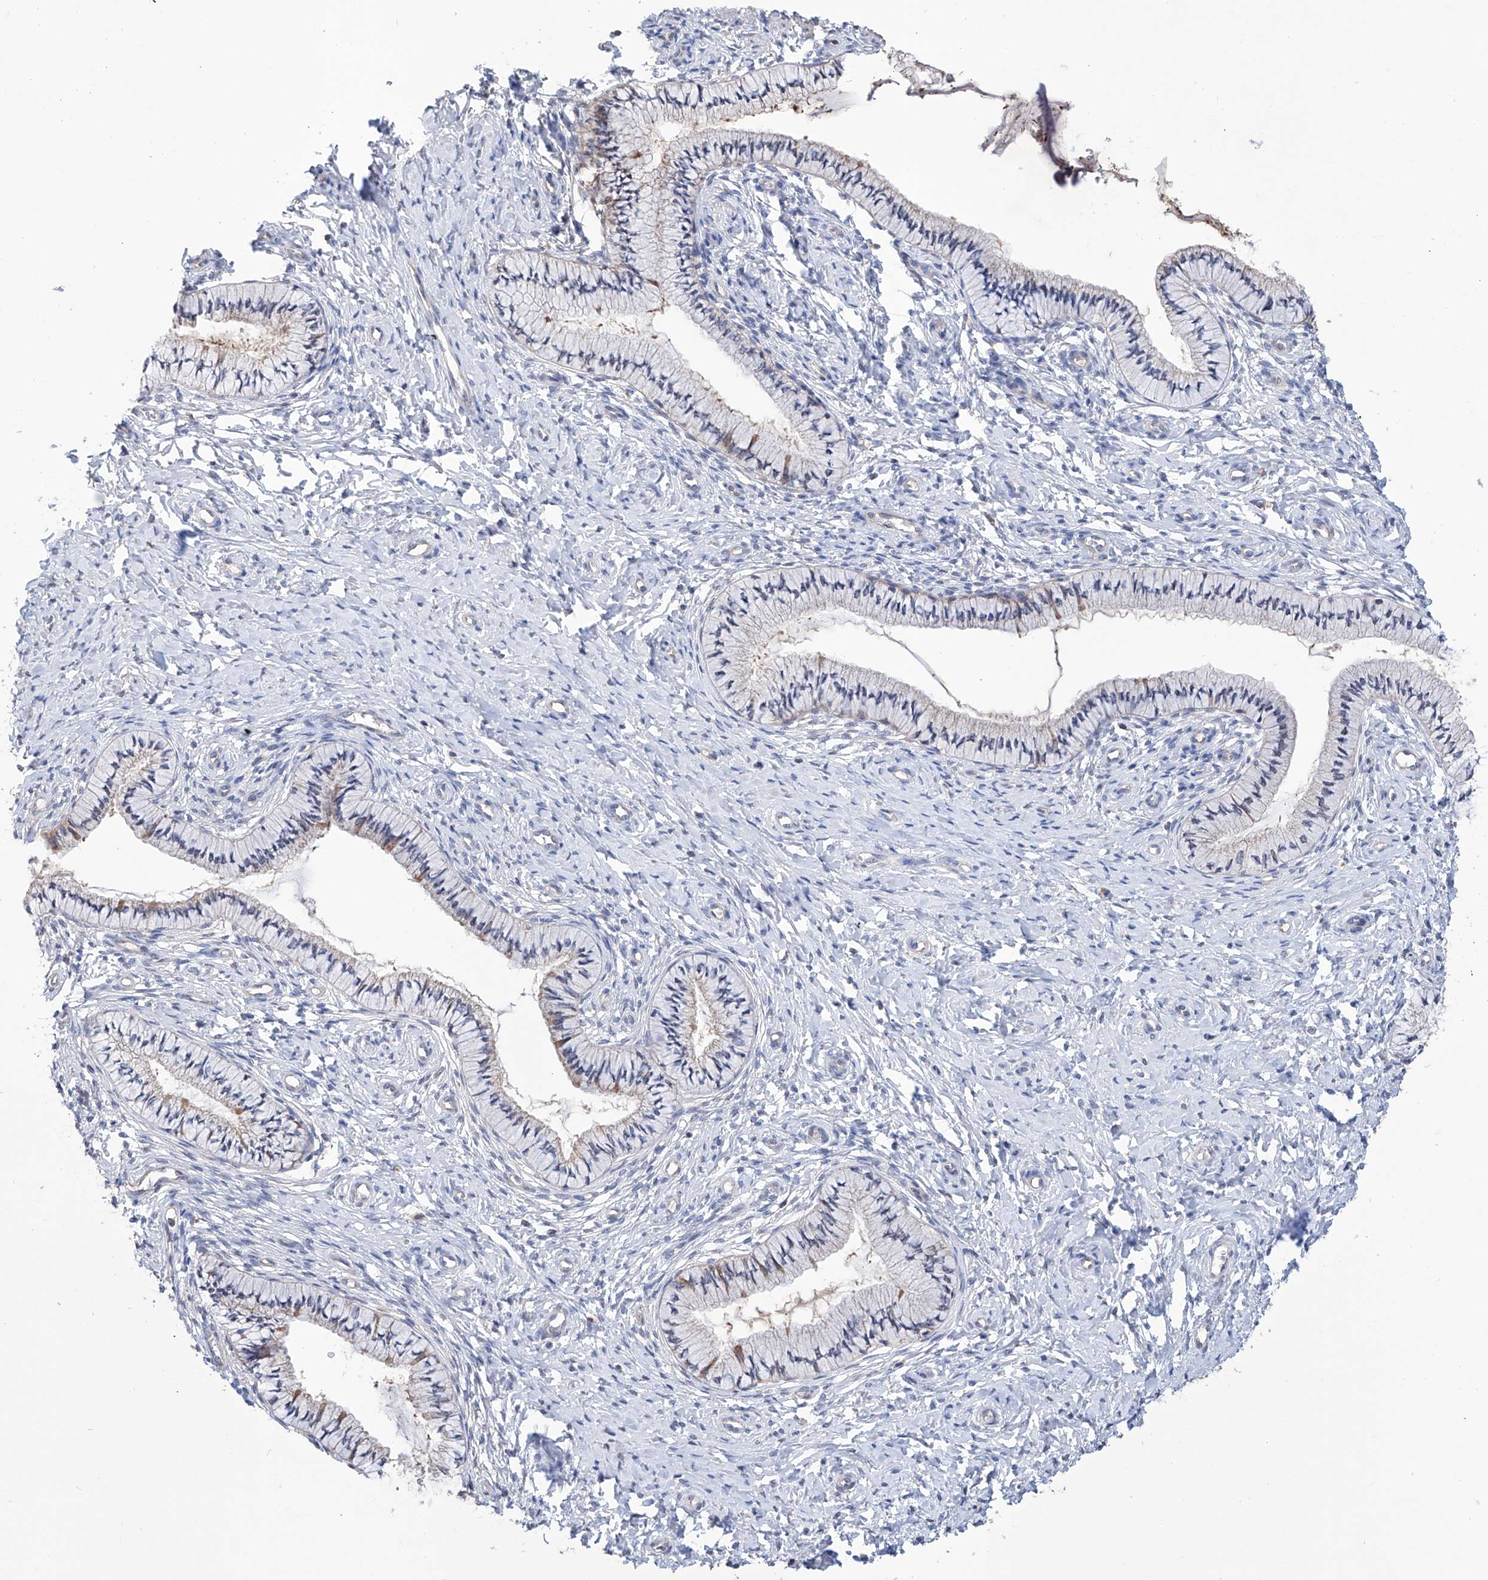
{"staining": {"intensity": "weak", "quantity": "<25%", "location": "cytoplasmic/membranous"}, "tissue": "cervix", "cell_type": "Glandular cells", "image_type": "normal", "snomed": [{"axis": "morphology", "description": "Normal tissue, NOS"}, {"axis": "topography", "description": "Cervix"}], "caption": "Human cervix stained for a protein using IHC displays no expression in glandular cells.", "gene": "AFG1L", "patient": {"sex": "female", "age": 36}}